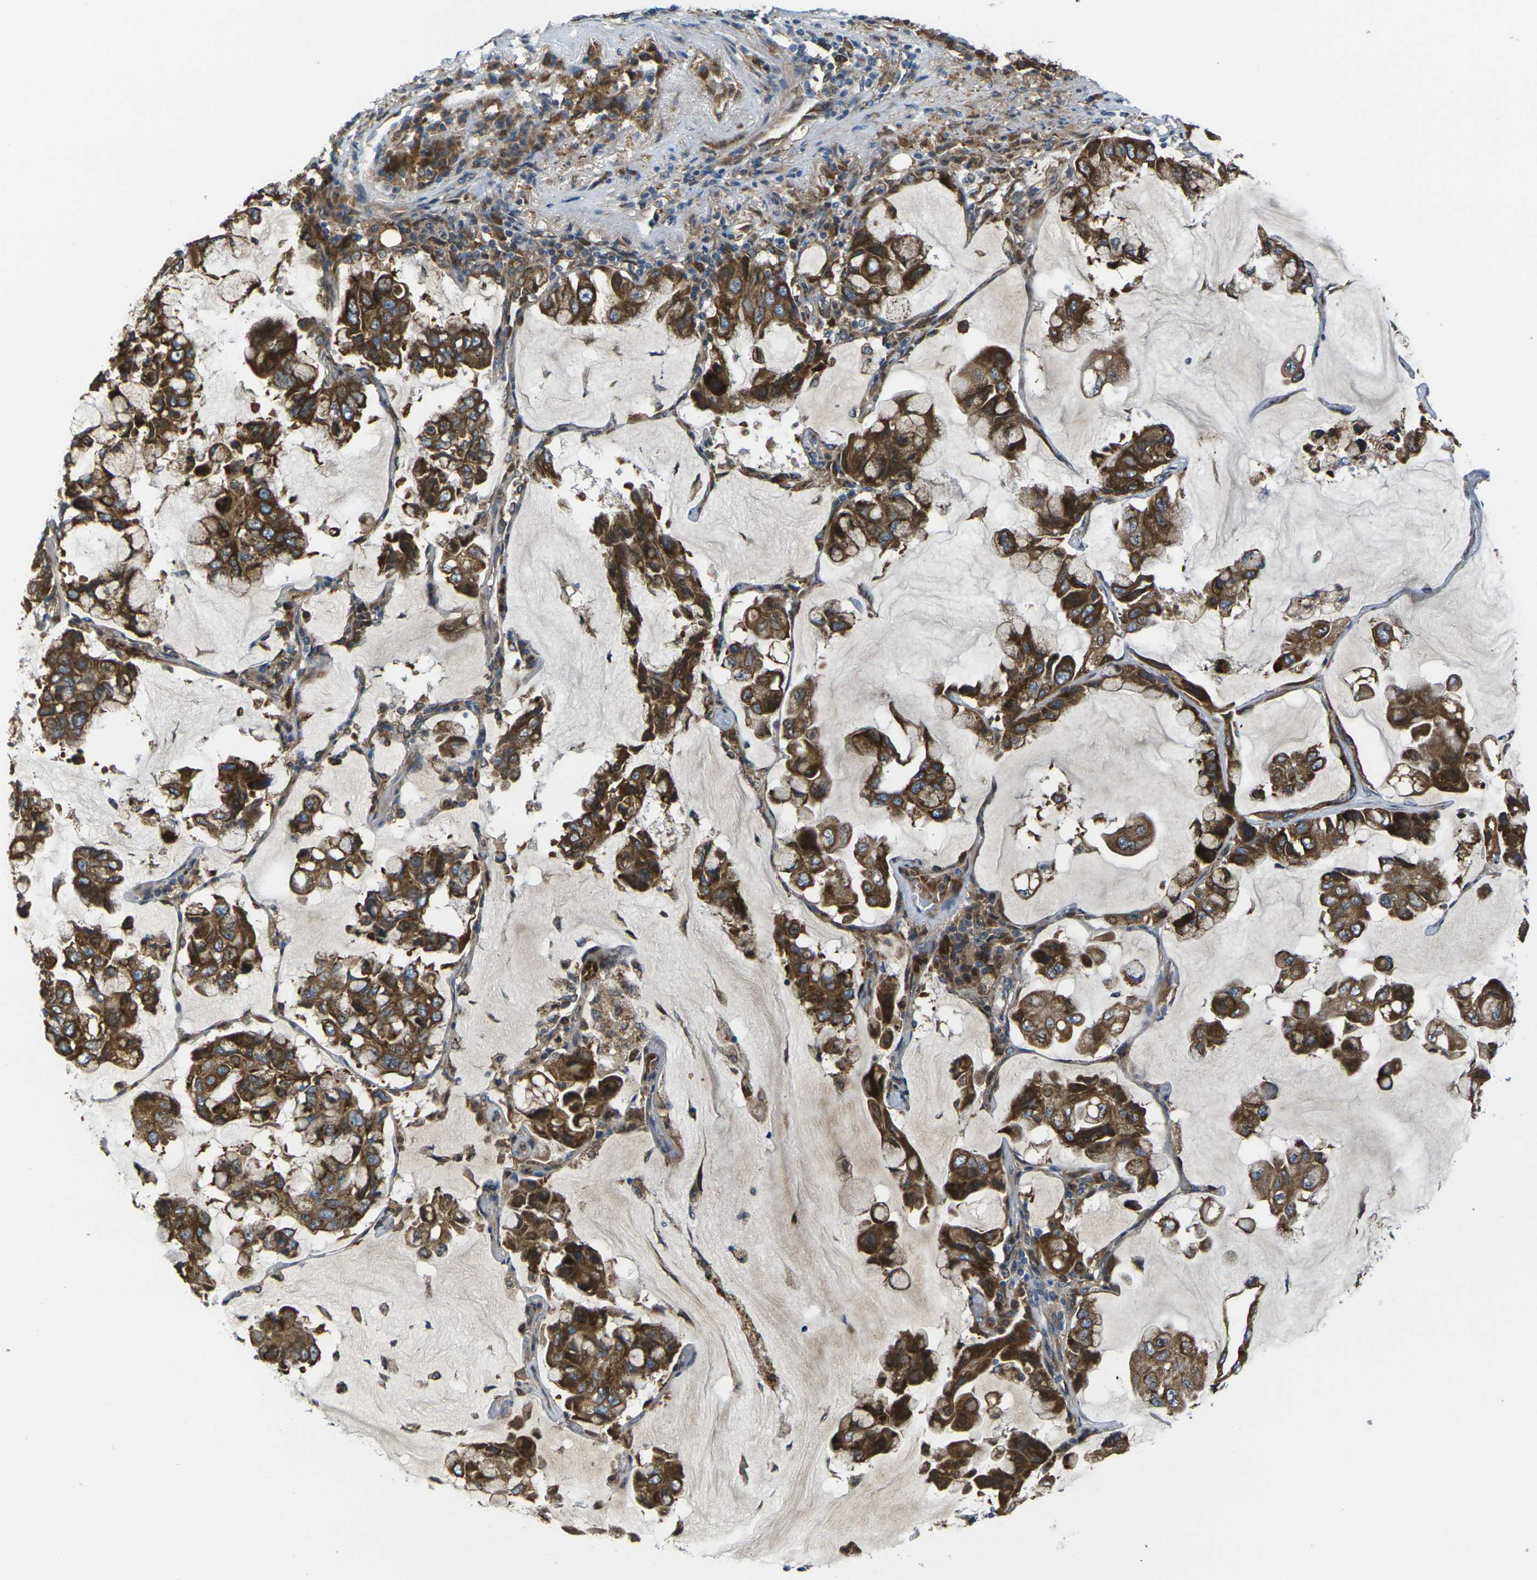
{"staining": {"intensity": "strong", "quantity": ">75%", "location": "cytoplasmic/membranous"}, "tissue": "lung cancer", "cell_type": "Tumor cells", "image_type": "cancer", "snomed": [{"axis": "morphology", "description": "Adenocarcinoma, NOS"}, {"axis": "topography", "description": "Lung"}], "caption": "Immunohistochemical staining of human adenocarcinoma (lung) shows strong cytoplasmic/membranous protein staining in about >75% of tumor cells.", "gene": "FZD1", "patient": {"sex": "male", "age": 64}}